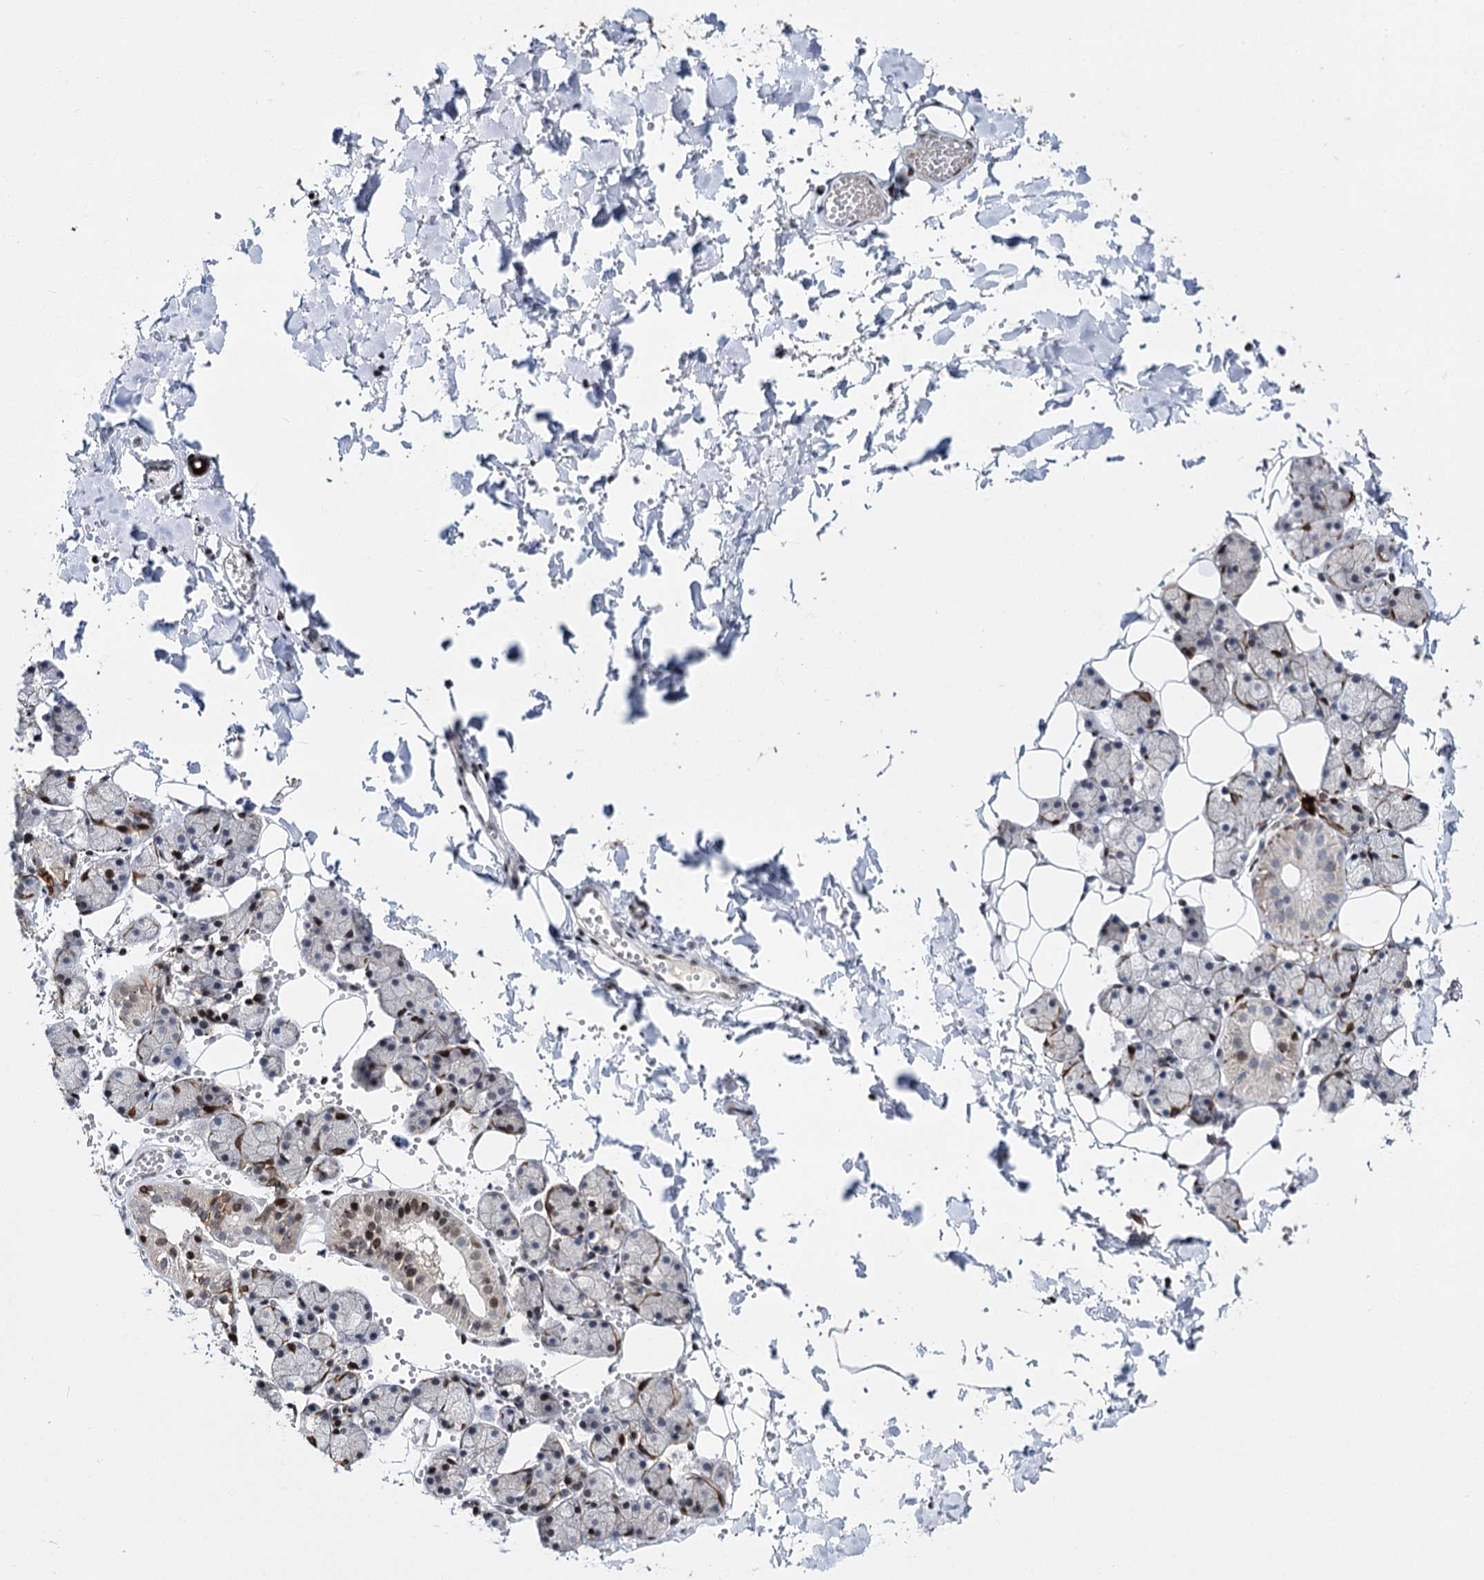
{"staining": {"intensity": "moderate", "quantity": "<25%", "location": "nuclear"}, "tissue": "salivary gland", "cell_type": "Glandular cells", "image_type": "normal", "snomed": [{"axis": "morphology", "description": "Normal tissue, NOS"}, {"axis": "topography", "description": "Salivary gland"}], "caption": "This photomicrograph displays normal salivary gland stained with IHC to label a protein in brown. The nuclear of glandular cells show moderate positivity for the protein. Nuclei are counter-stained blue.", "gene": "ITFG2", "patient": {"sex": "female", "age": 33}}